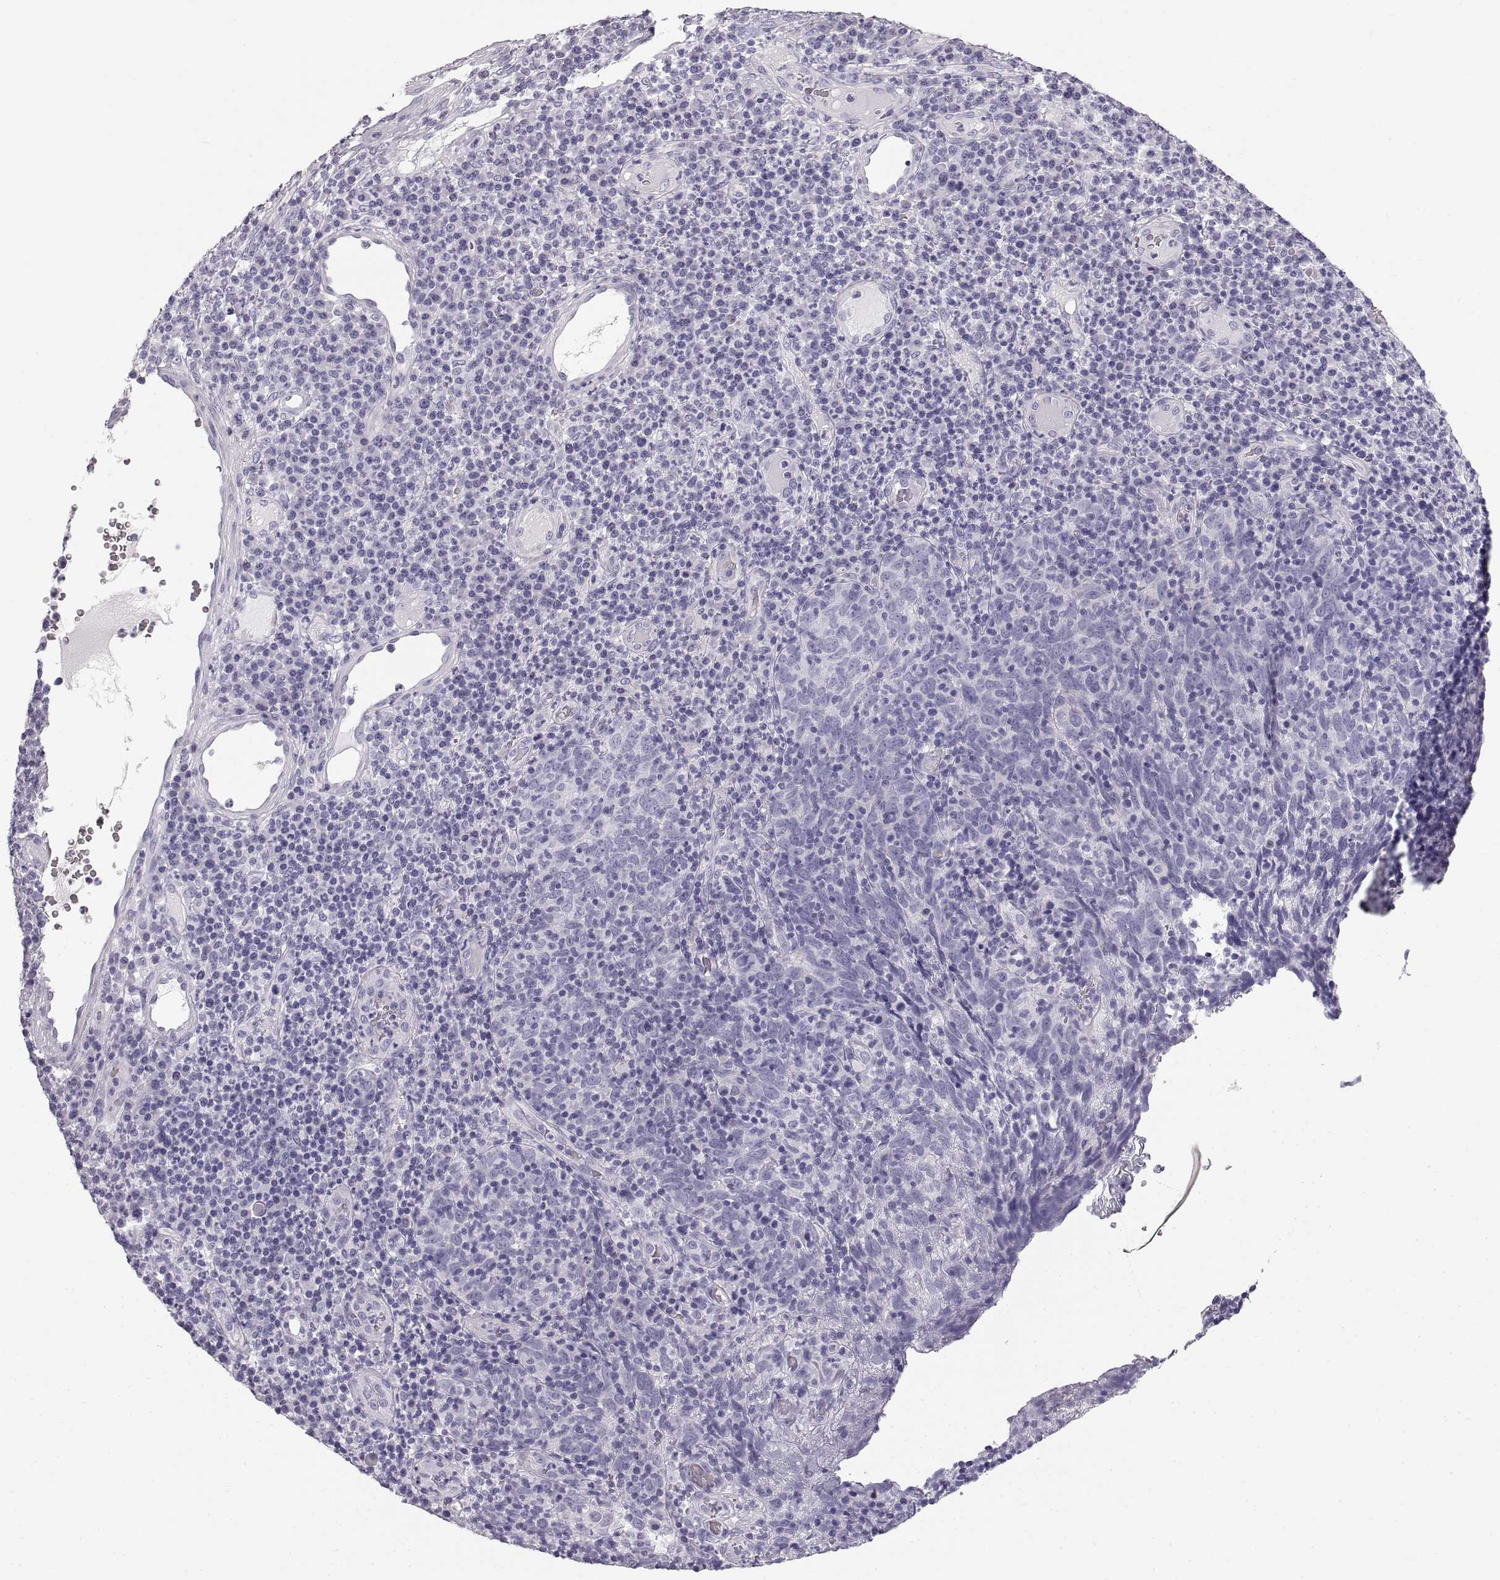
{"staining": {"intensity": "negative", "quantity": "none", "location": "none"}, "tissue": "skin cancer", "cell_type": "Tumor cells", "image_type": "cancer", "snomed": [{"axis": "morphology", "description": "Squamous cell carcinoma, NOS"}, {"axis": "topography", "description": "Skin"}, {"axis": "topography", "description": "Anal"}], "caption": "A photomicrograph of human skin cancer (squamous cell carcinoma) is negative for staining in tumor cells. The staining is performed using DAB (3,3'-diaminobenzidine) brown chromogen with nuclei counter-stained in using hematoxylin.", "gene": "CRYAA", "patient": {"sex": "female", "age": 51}}